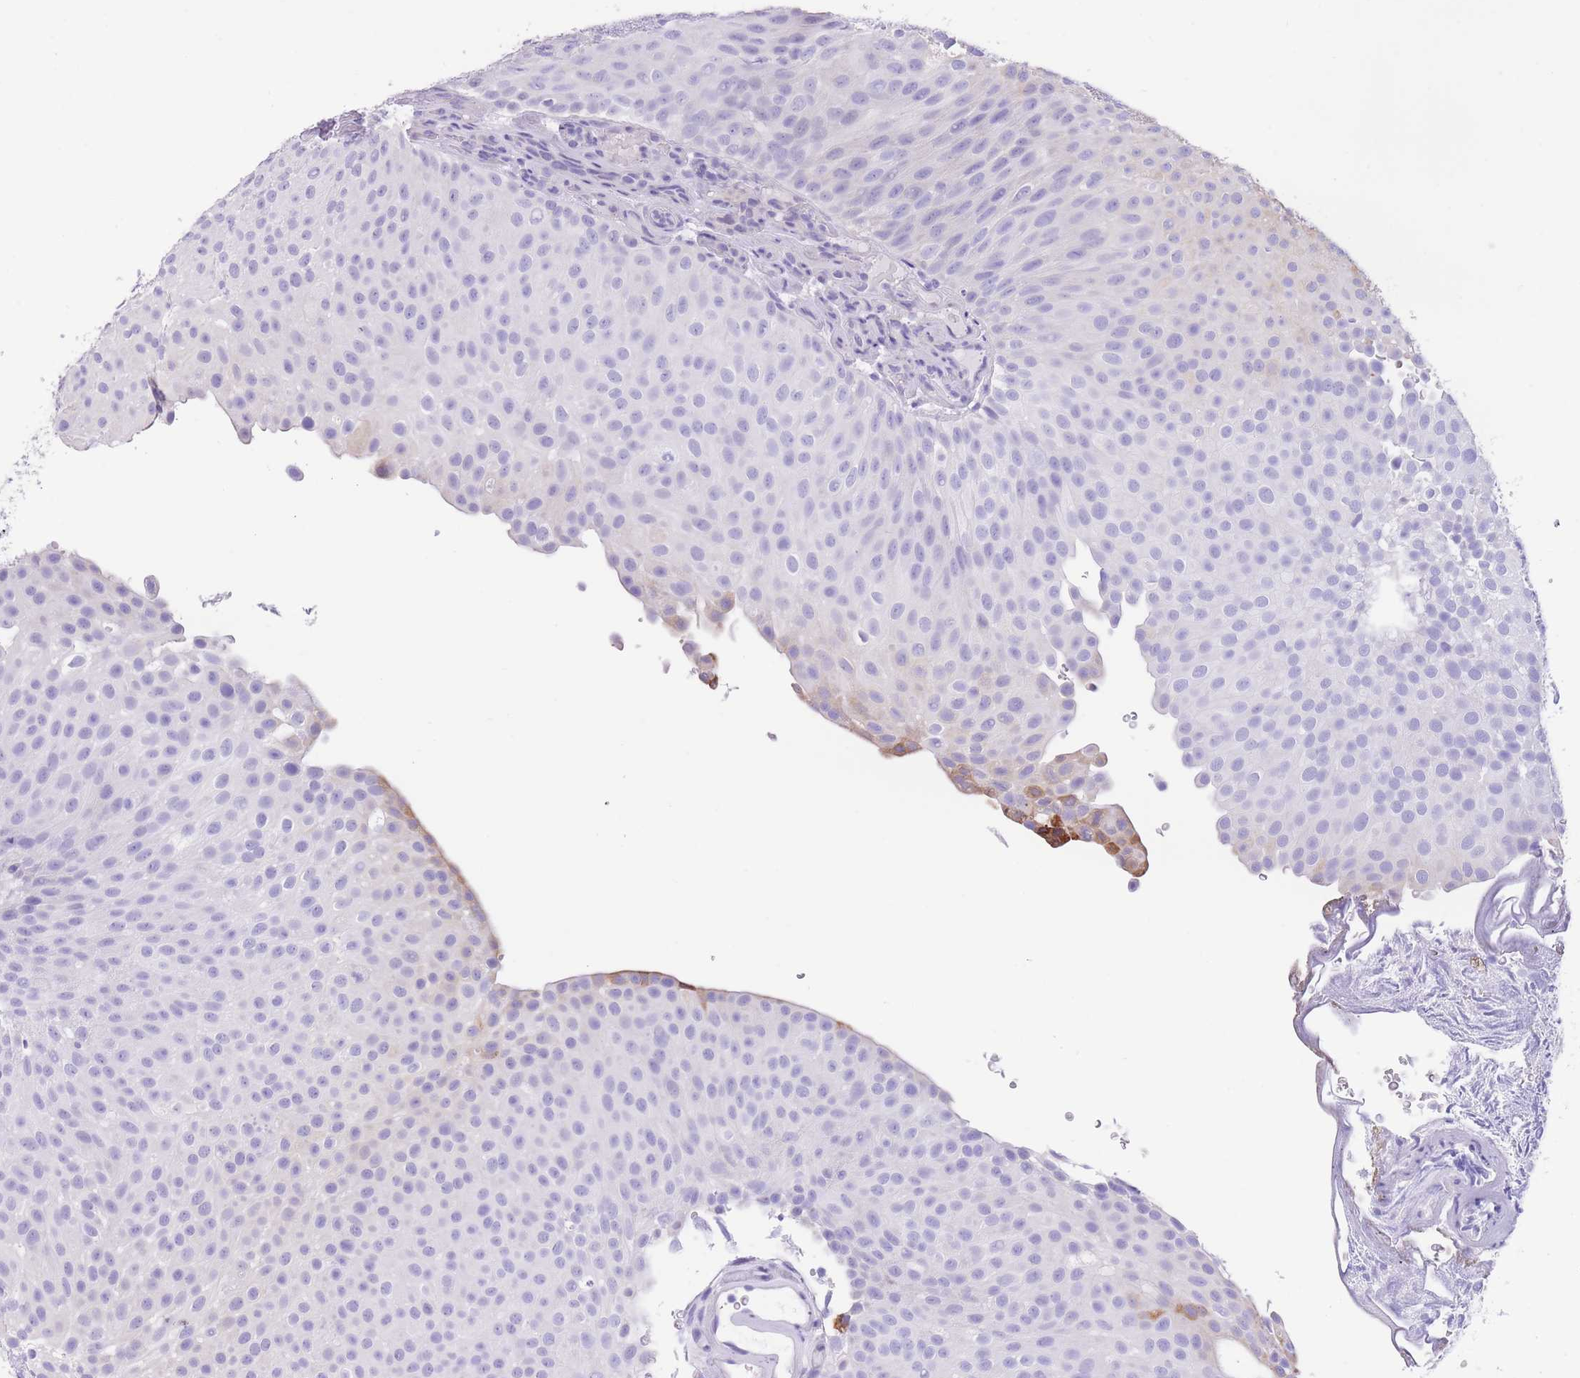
{"staining": {"intensity": "negative", "quantity": "none", "location": "none"}, "tissue": "urothelial cancer", "cell_type": "Tumor cells", "image_type": "cancer", "snomed": [{"axis": "morphology", "description": "Urothelial carcinoma, Low grade"}, {"axis": "topography", "description": "Urinary bladder"}], "caption": "IHC image of human urothelial cancer stained for a protein (brown), which displays no expression in tumor cells.", "gene": "RAI2", "patient": {"sex": "male", "age": 78}}